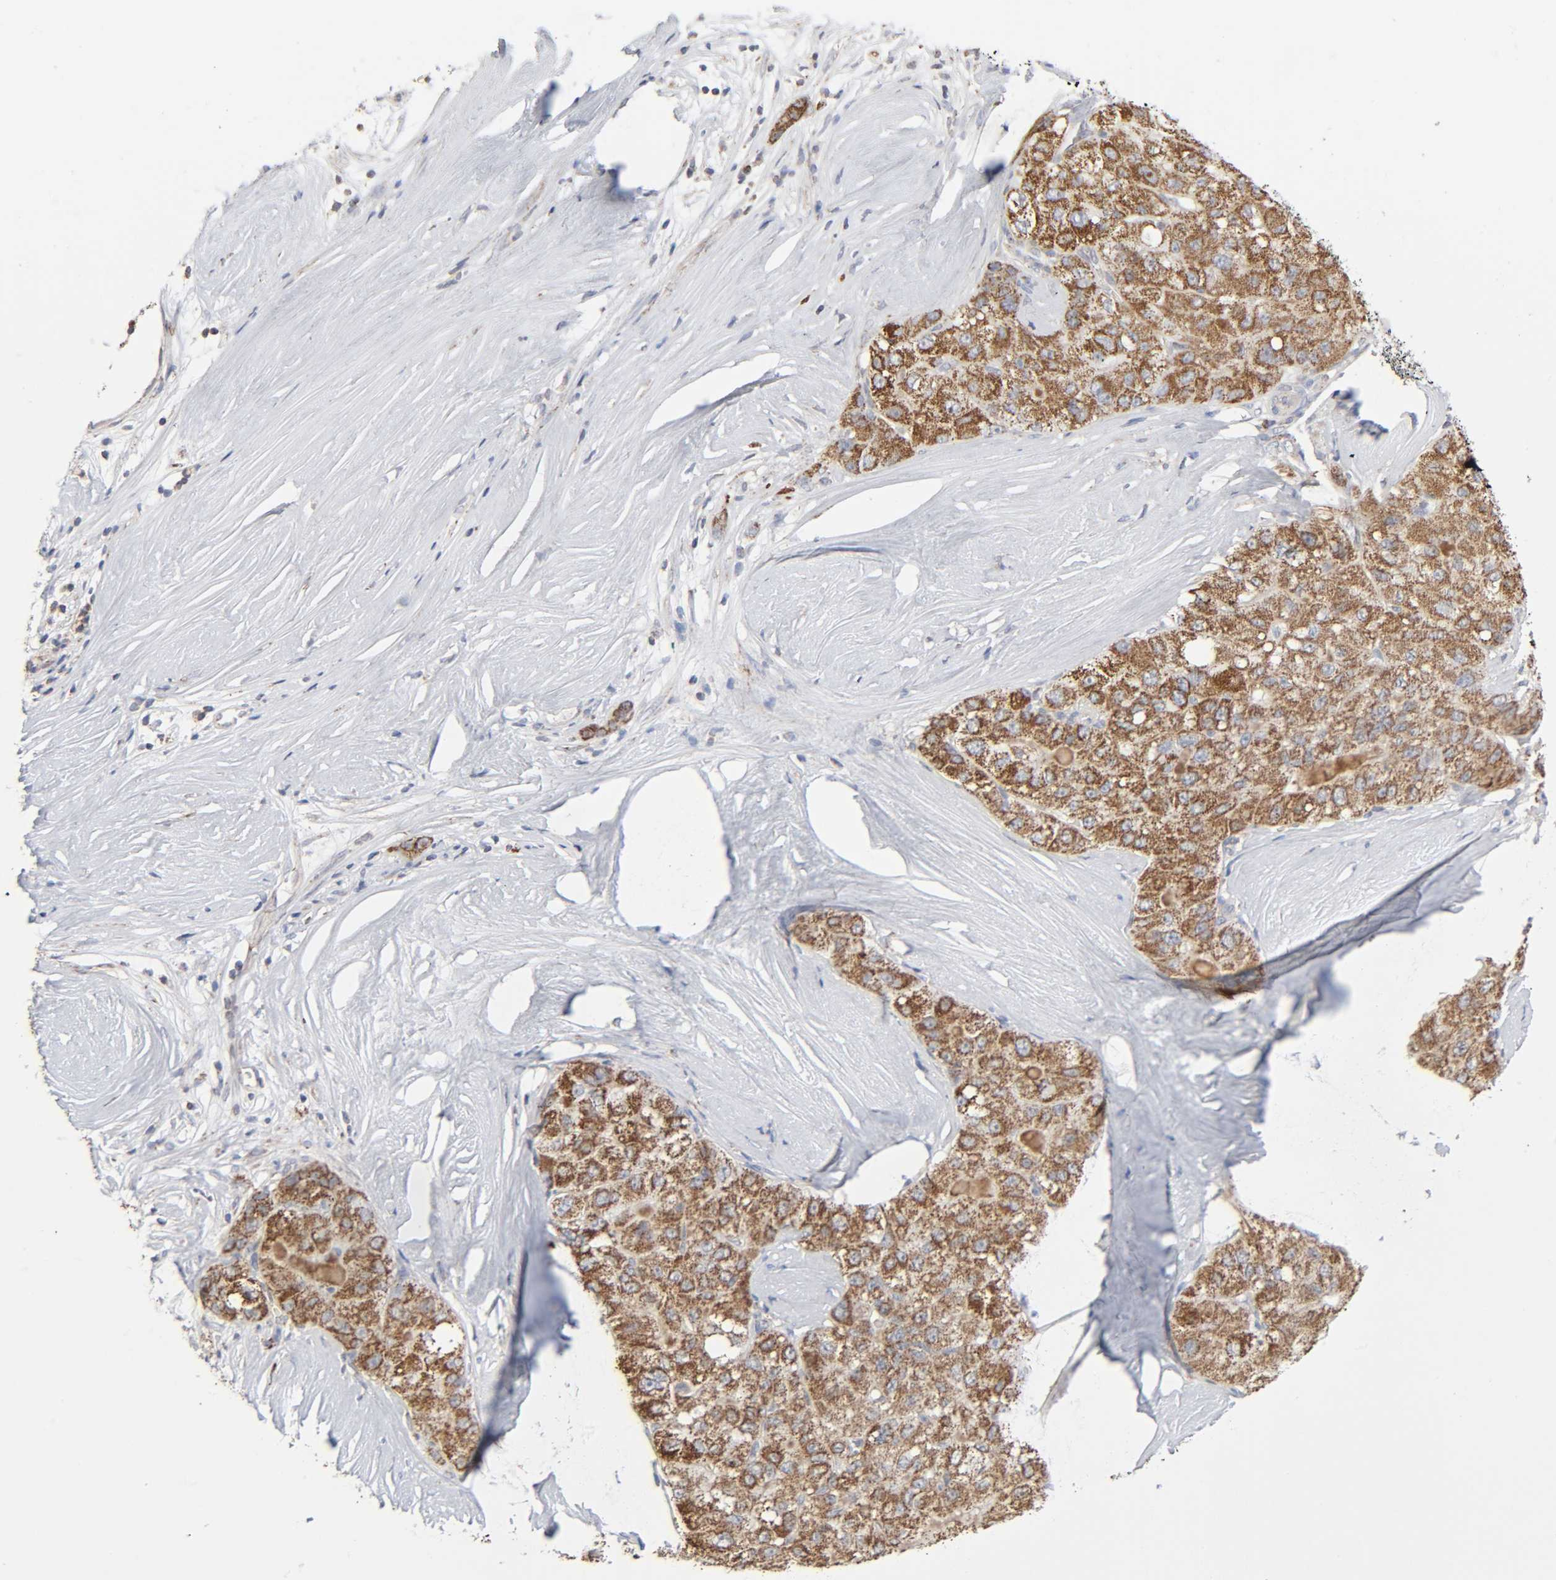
{"staining": {"intensity": "moderate", "quantity": ">75%", "location": "cytoplasmic/membranous"}, "tissue": "liver cancer", "cell_type": "Tumor cells", "image_type": "cancer", "snomed": [{"axis": "morphology", "description": "Carcinoma, Hepatocellular, NOS"}, {"axis": "topography", "description": "Liver"}], "caption": "Human liver cancer (hepatocellular carcinoma) stained with a brown dye reveals moderate cytoplasmic/membranous positive positivity in about >75% of tumor cells.", "gene": "SYT16", "patient": {"sex": "male", "age": 80}}